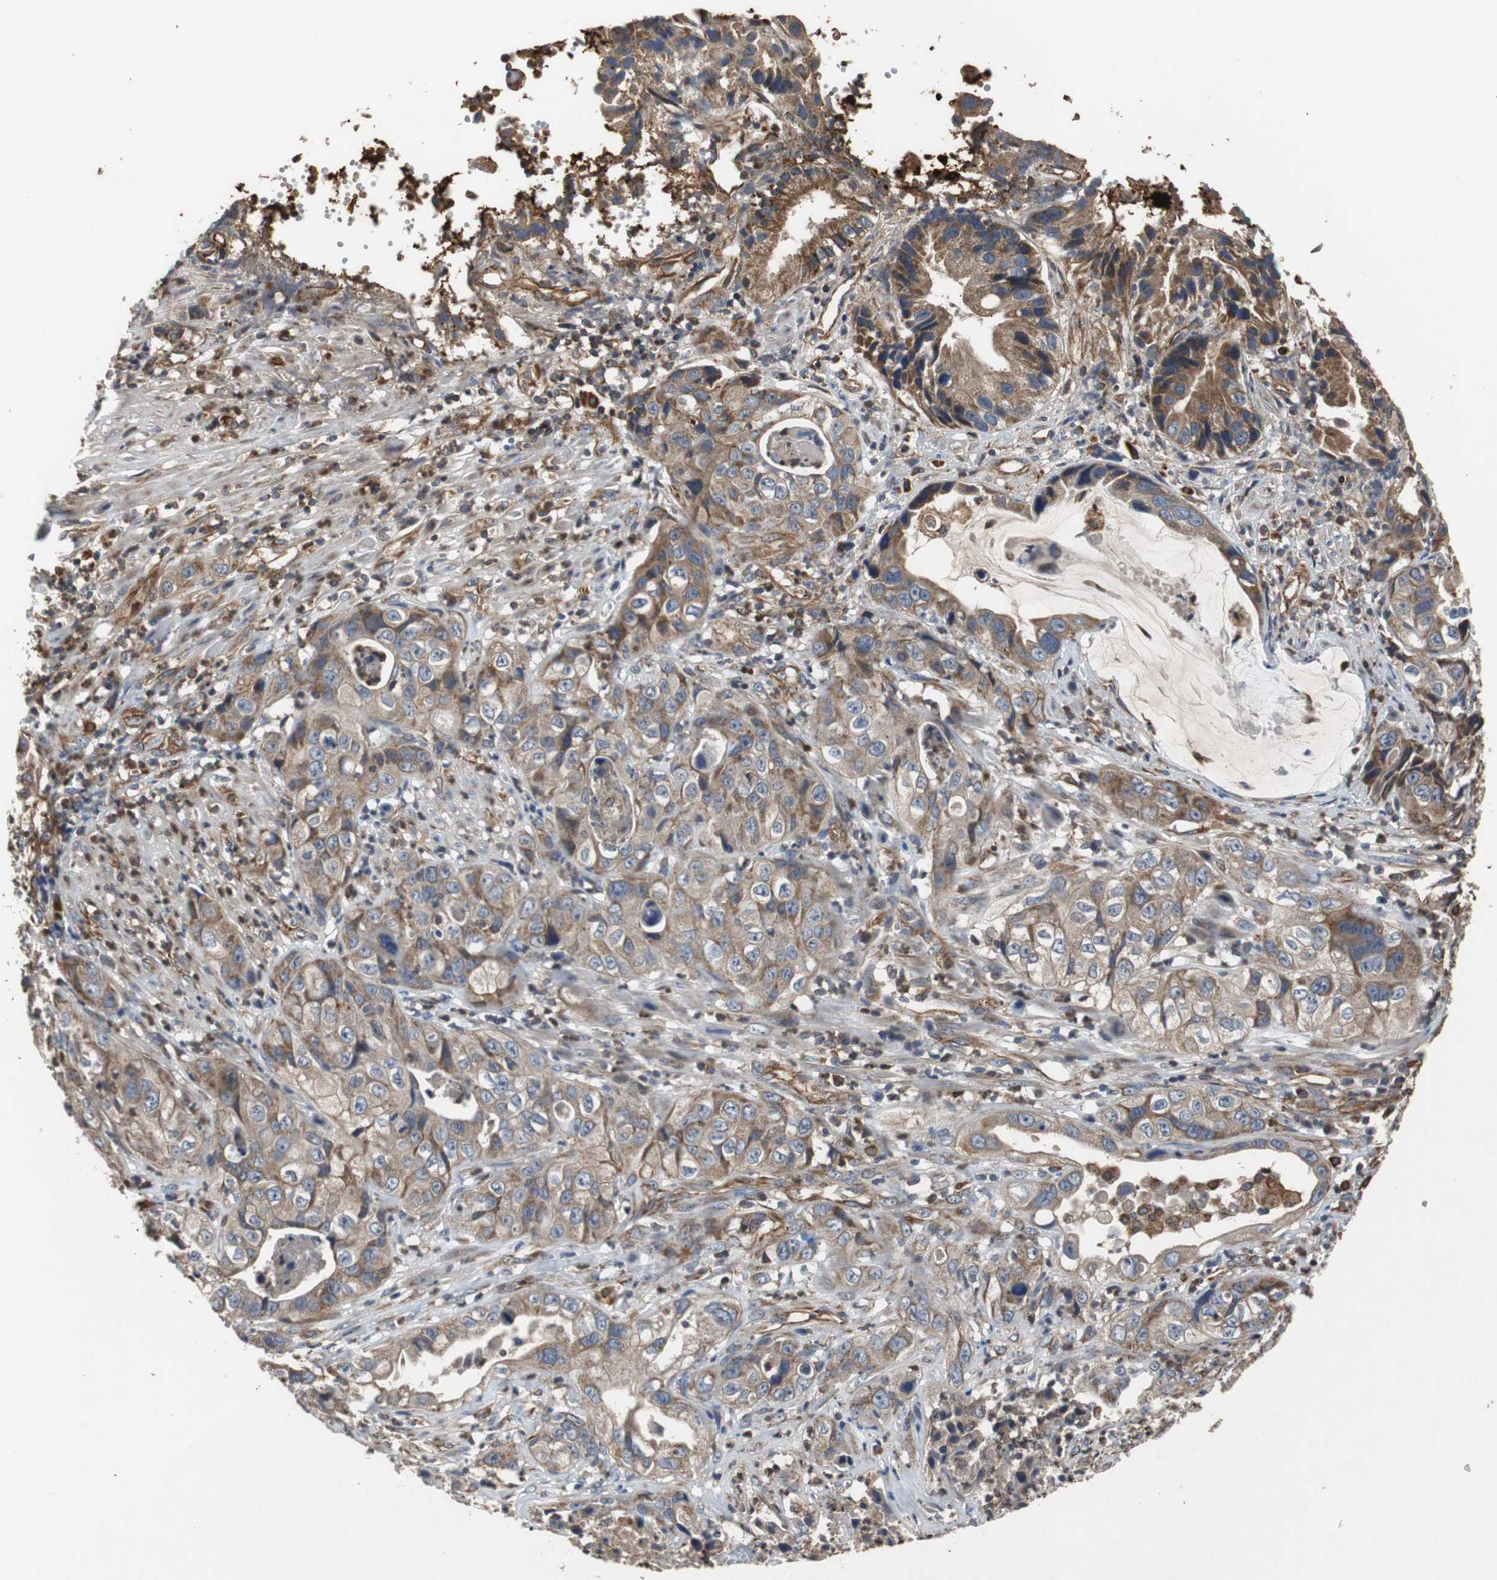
{"staining": {"intensity": "moderate", "quantity": ">75%", "location": "cytoplasmic/membranous"}, "tissue": "liver cancer", "cell_type": "Tumor cells", "image_type": "cancer", "snomed": [{"axis": "morphology", "description": "Cholangiocarcinoma"}, {"axis": "topography", "description": "Liver"}], "caption": "A brown stain labels moderate cytoplasmic/membranous positivity of a protein in liver cholangiocarcinoma tumor cells. The staining was performed using DAB (3,3'-diaminobenzidine), with brown indicating positive protein expression. Nuclei are stained blue with hematoxylin.", "gene": "ACTR3", "patient": {"sex": "female", "age": 61}}